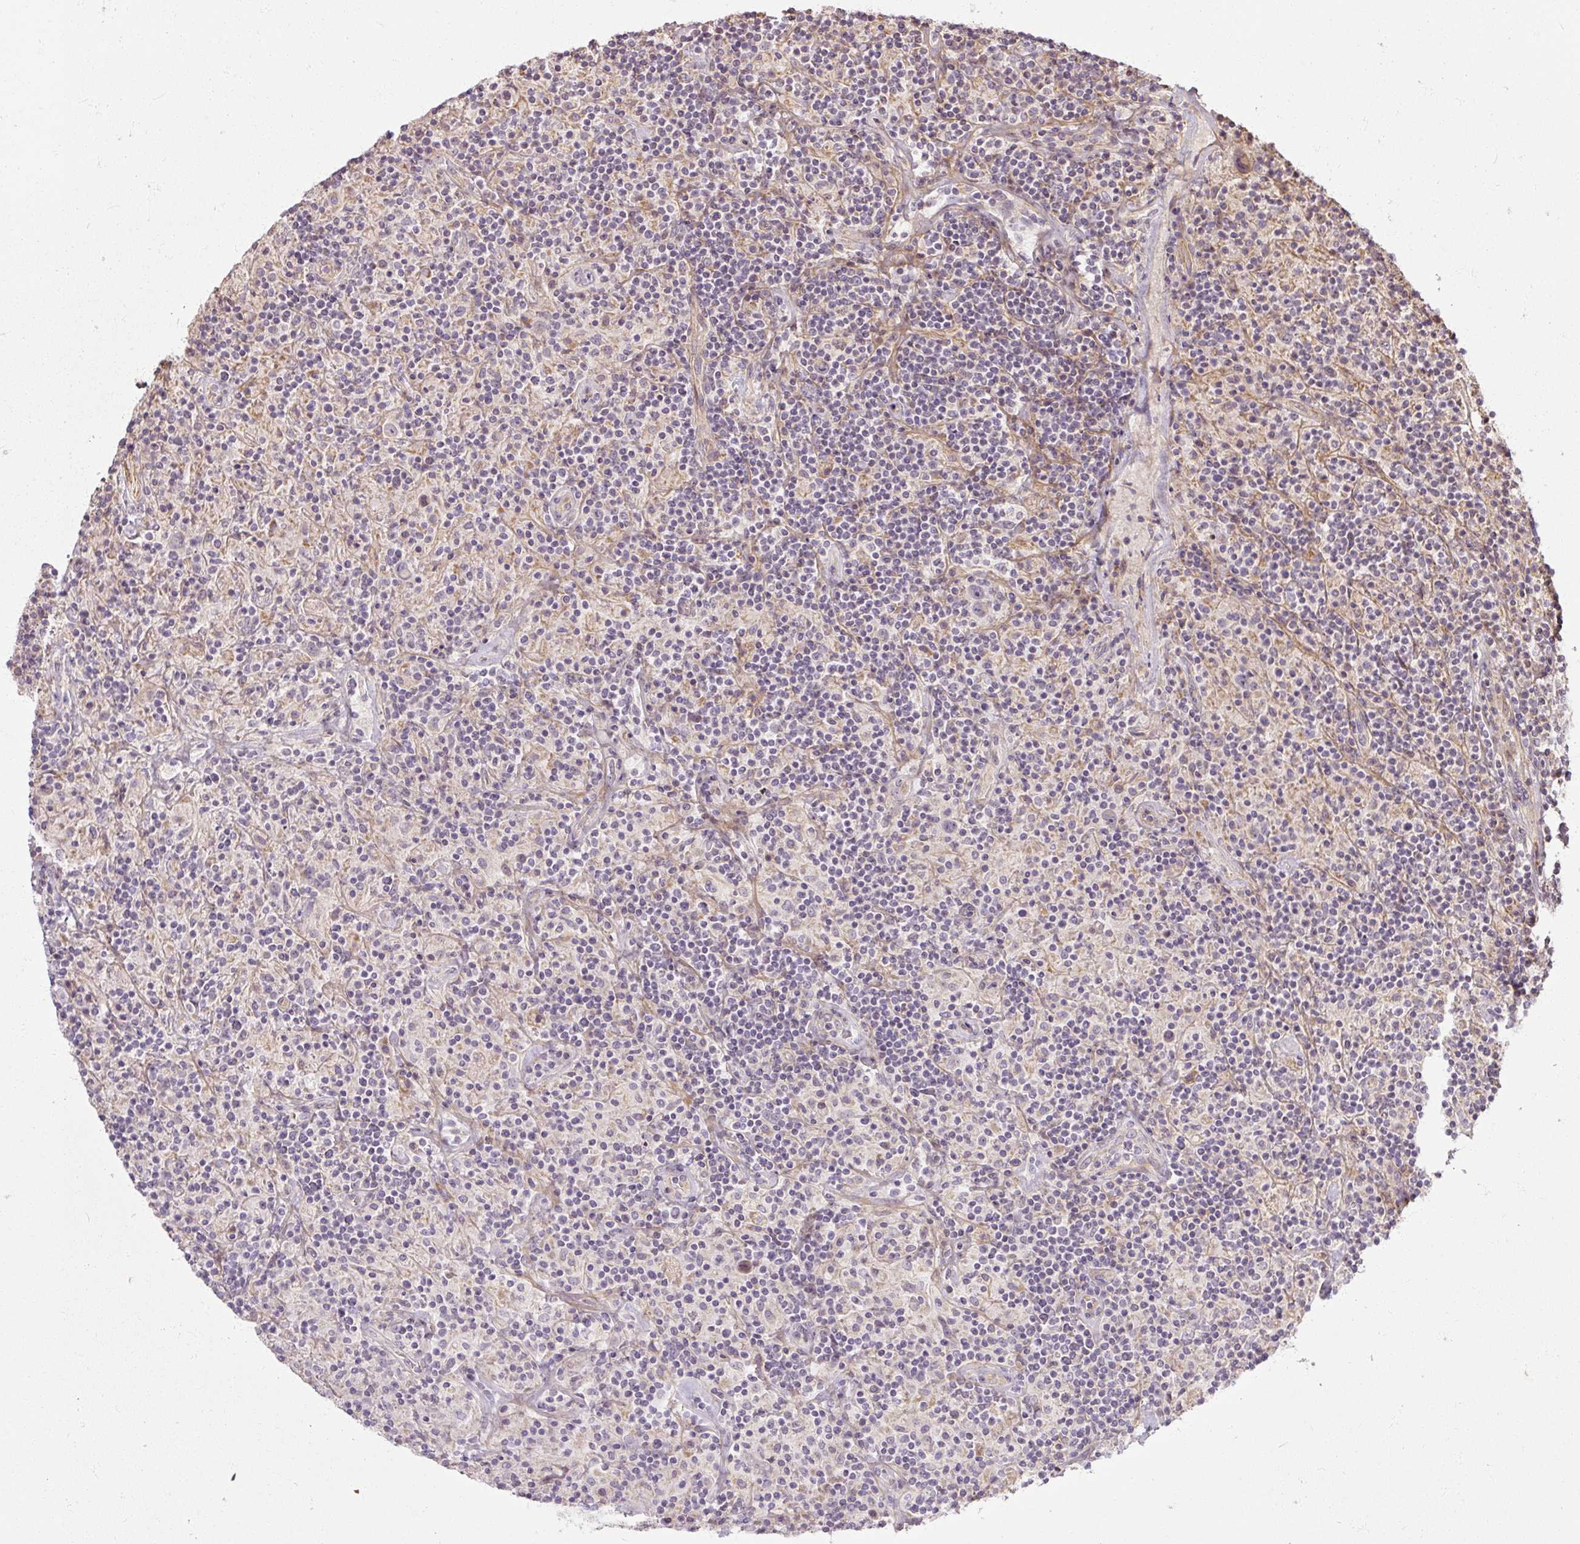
{"staining": {"intensity": "negative", "quantity": "none", "location": "none"}, "tissue": "lymphoma", "cell_type": "Tumor cells", "image_type": "cancer", "snomed": [{"axis": "morphology", "description": "Hodgkin's disease, NOS"}, {"axis": "topography", "description": "Lymph node"}], "caption": "A high-resolution histopathology image shows immunohistochemistry staining of lymphoma, which demonstrates no significant staining in tumor cells. (Stains: DAB (3,3'-diaminobenzidine) immunohistochemistry with hematoxylin counter stain, Microscopy: brightfield microscopy at high magnification).", "gene": "RB1CC1", "patient": {"sex": "male", "age": 70}}